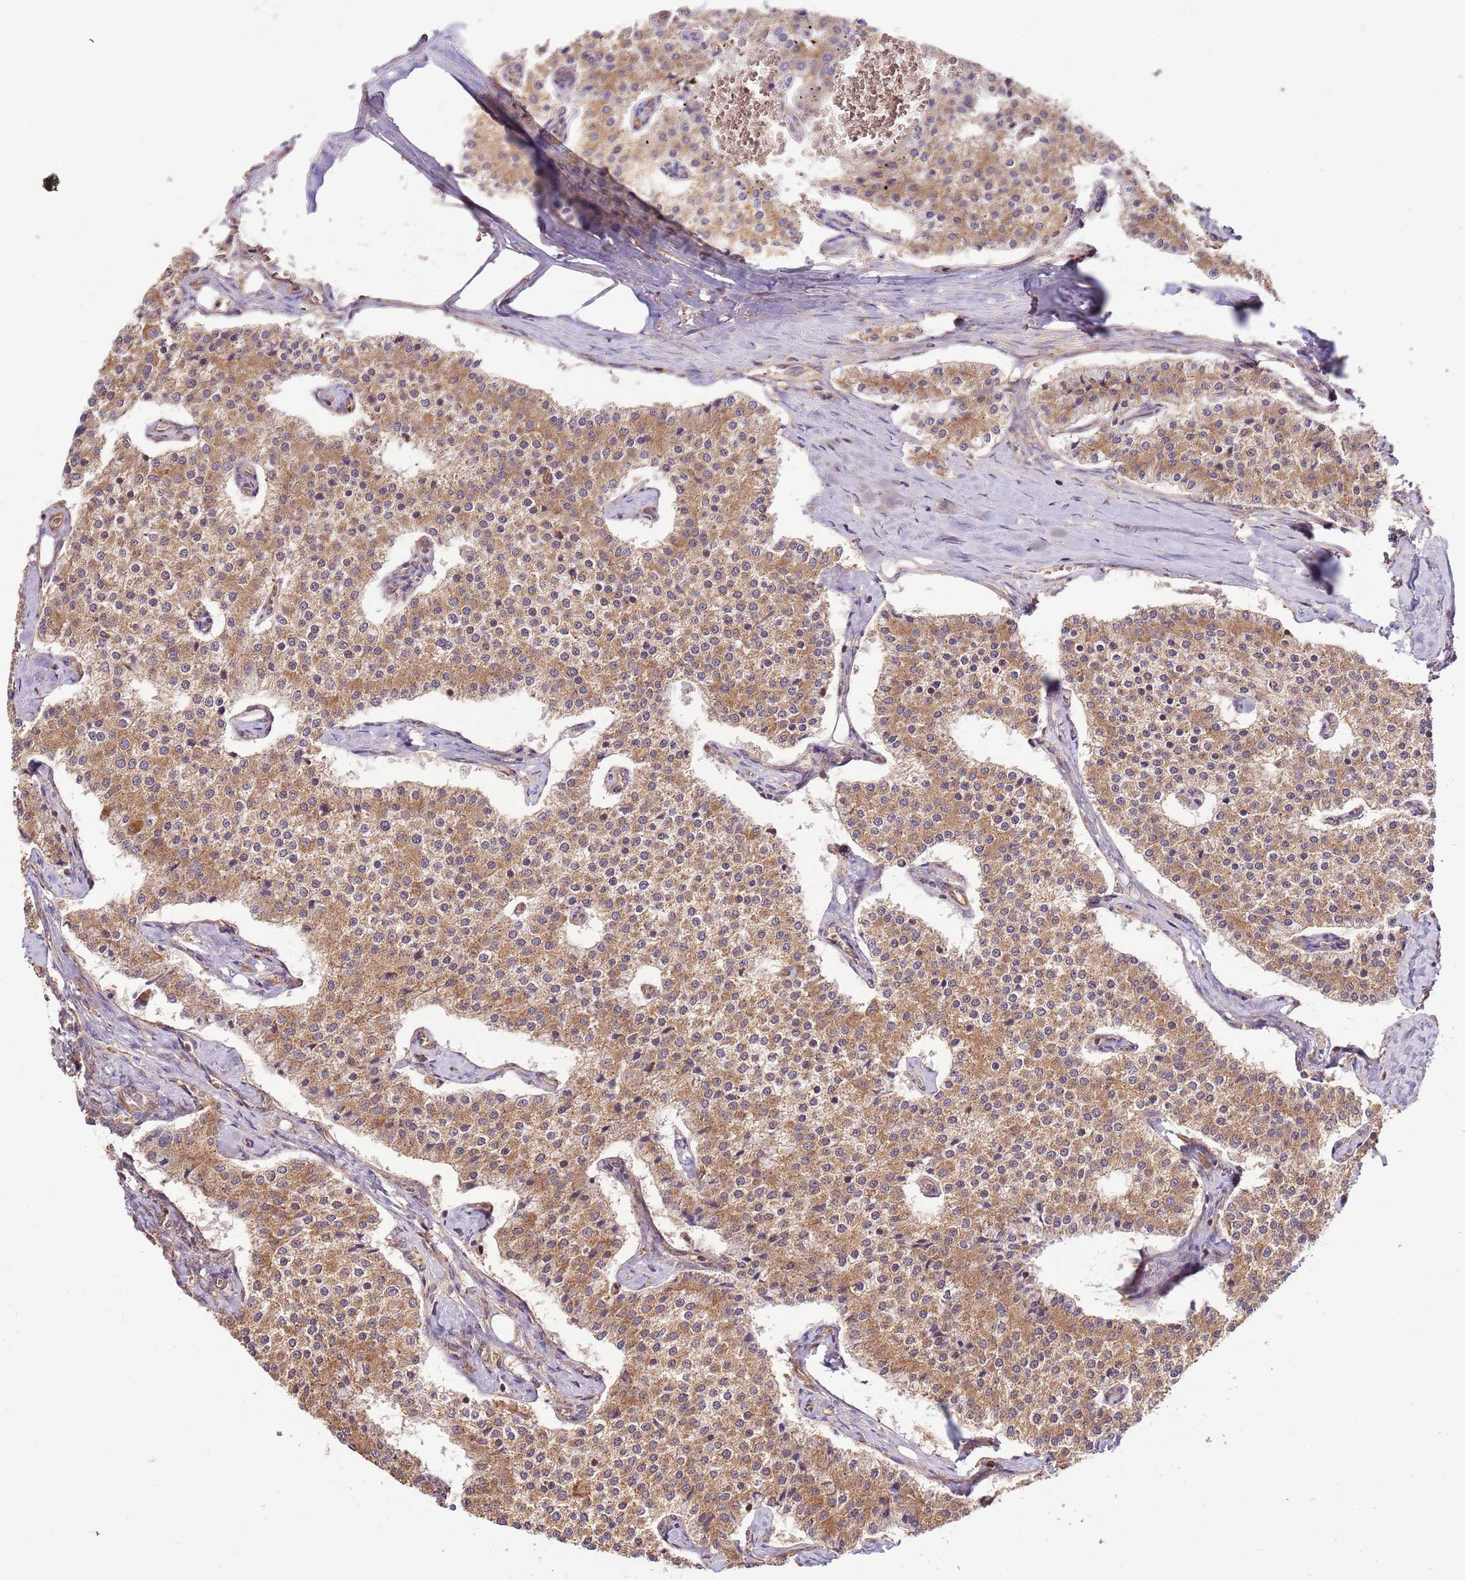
{"staining": {"intensity": "moderate", "quantity": ">75%", "location": "cytoplasmic/membranous"}, "tissue": "carcinoid", "cell_type": "Tumor cells", "image_type": "cancer", "snomed": [{"axis": "morphology", "description": "Carcinoid, malignant, NOS"}, {"axis": "topography", "description": "Colon"}], "caption": "IHC of malignant carcinoid exhibits medium levels of moderate cytoplasmic/membranous positivity in approximately >75% of tumor cells.", "gene": "SLC44A5", "patient": {"sex": "female", "age": 52}}